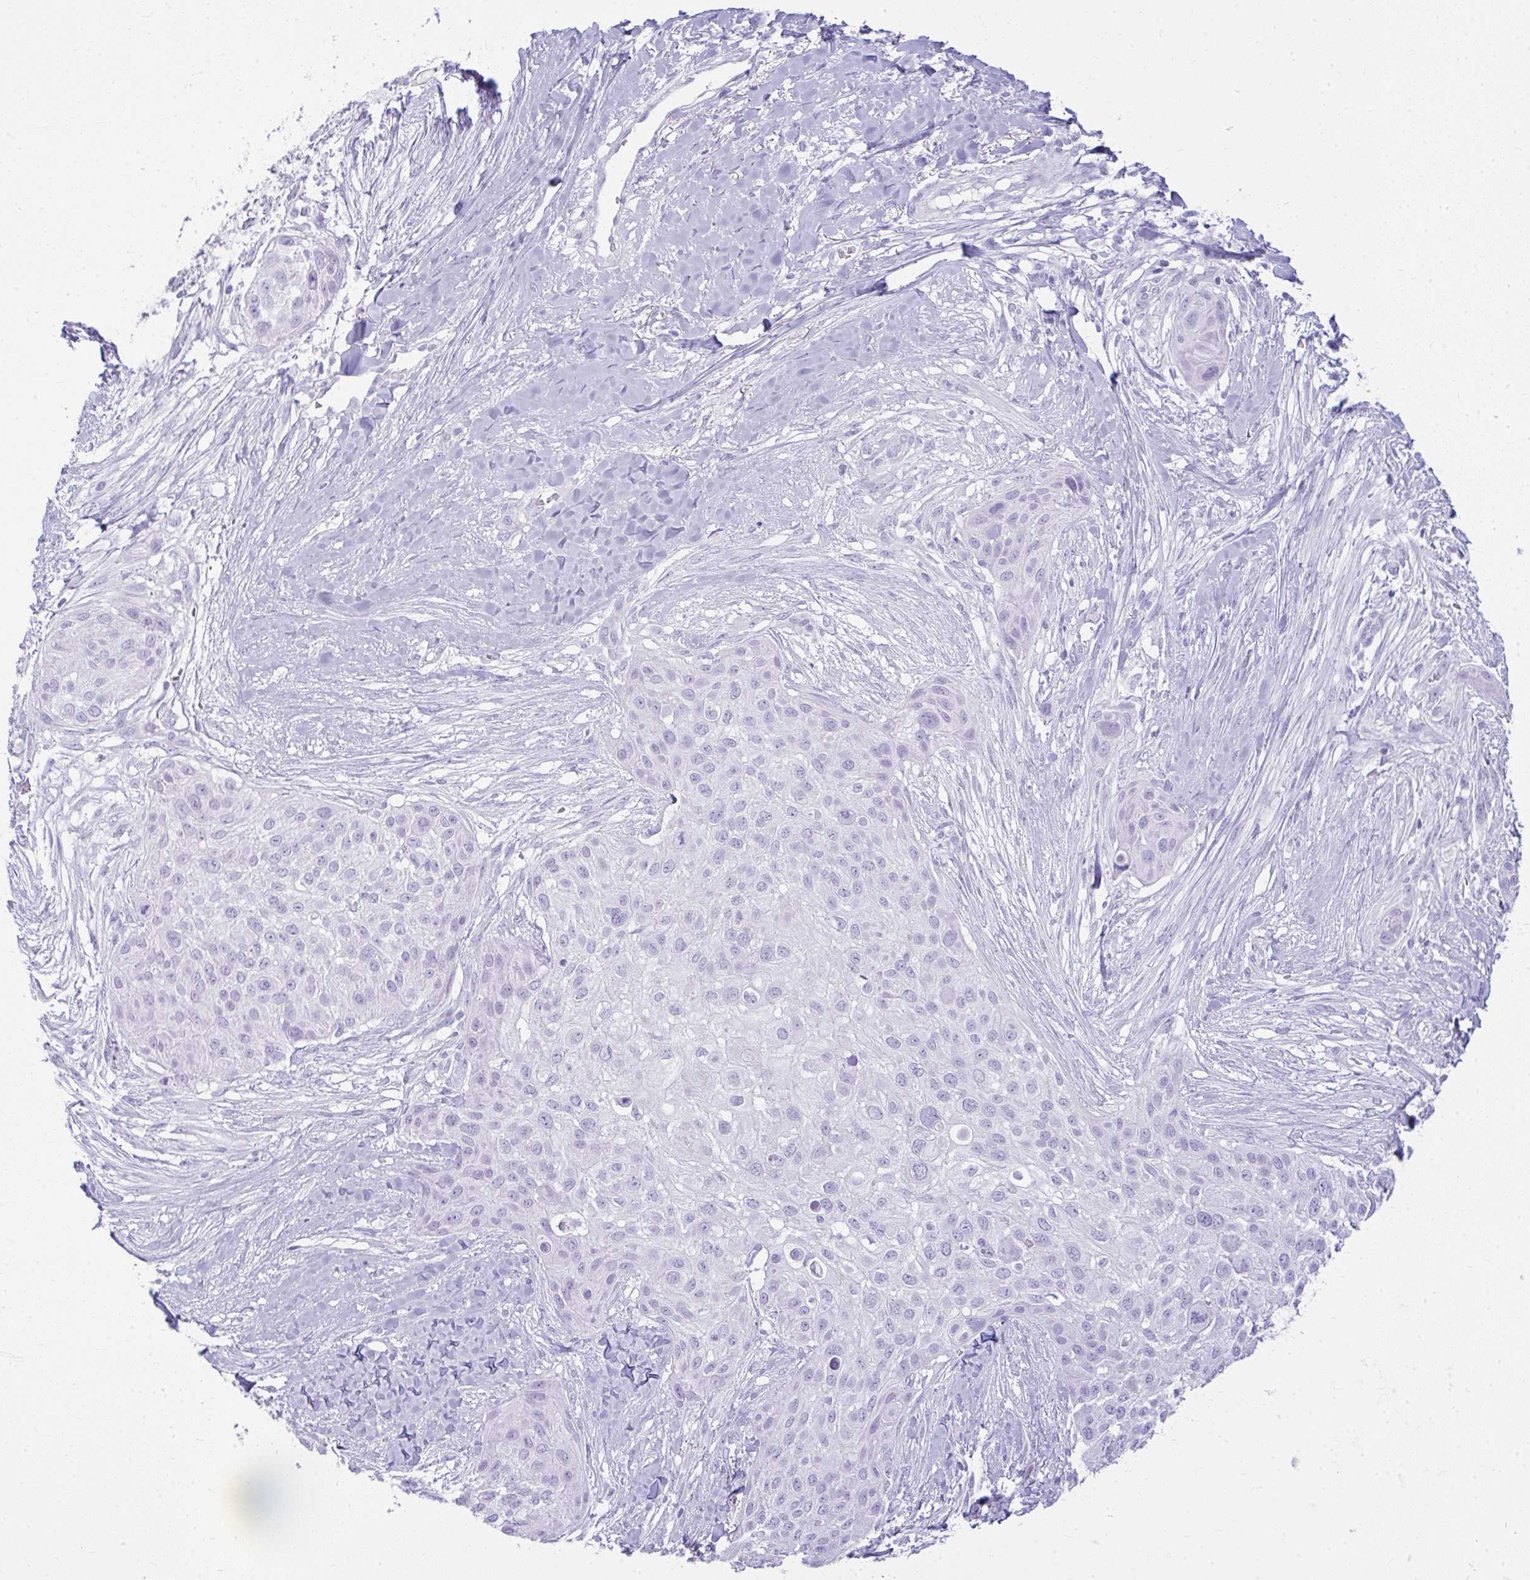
{"staining": {"intensity": "negative", "quantity": "none", "location": "none"}, "tissue": "skin cancer", "cell_type": "Tumor cells", "image_type": "cancer", "snomed": [{"axis": "morphology", "description": "Squamous cell carcinoma, NOS"}, {"axis": "topography", "description": "Skin"}], "caption": "Immunohistochemistry micrograph of human skin cancer (squamous cell carcinoma) stained for a protein (brown), which shows no staining in tumor cells. (Brightfield microscopy of DAB immunohistochemistry (IHC) at high magnification).", "gene": "RASL10A", "patient": {"sex": "female", "age": 87}}